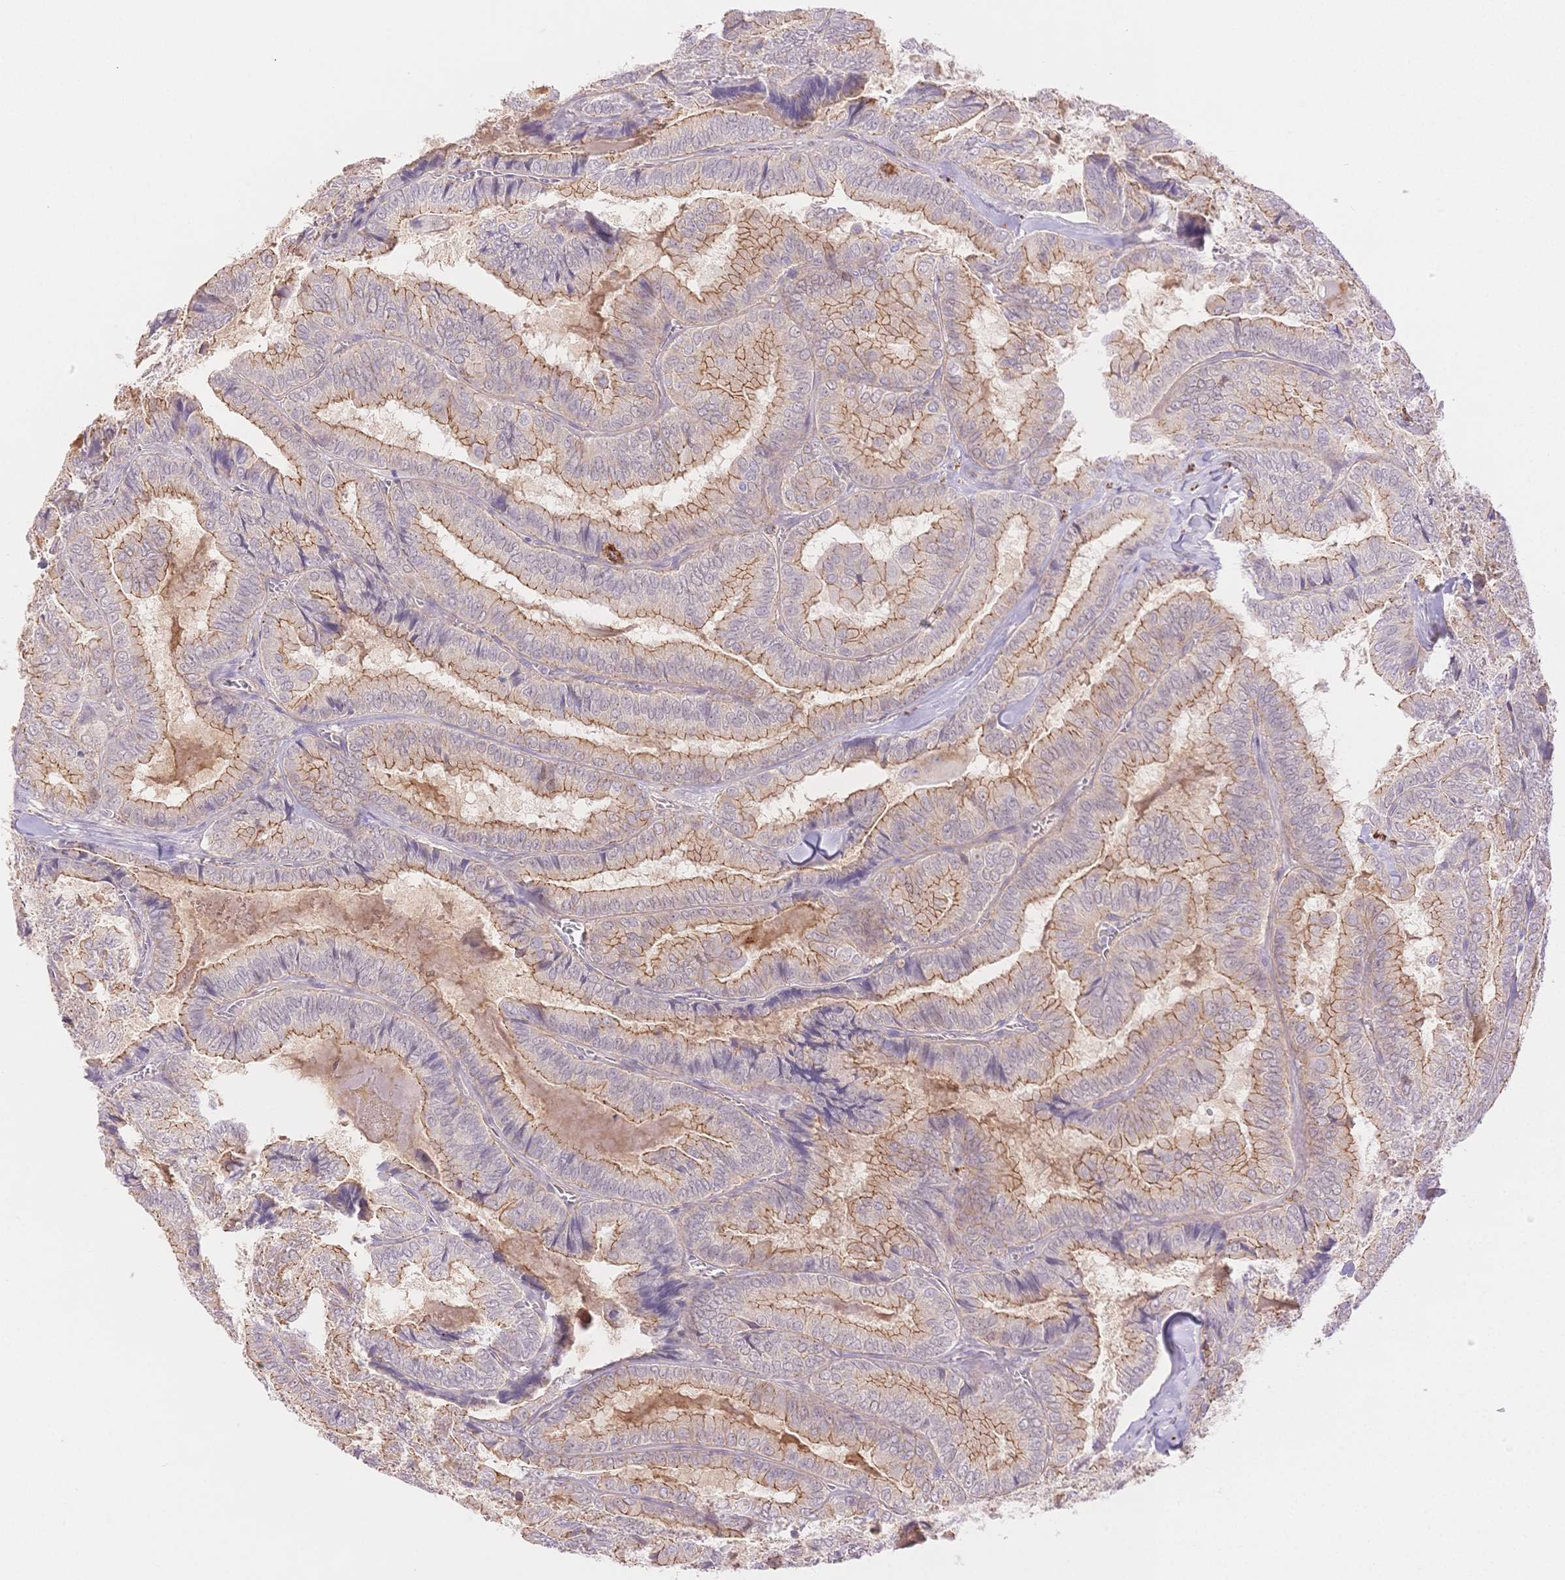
{"staining": {"intensity": "moderate", "quantity": "25%-75%", "location": "cytoplasmic/membranous"}, "tissue": "thyroid cancer", "cell_type": "Tumor cells", "image_type": "cancer", "snomed": [{"axis": "morphology", "description": "Papillary adenocarcinoma, NOS"}, {"axis": "topography", "description": "Thyroid gland"}], "caption": "Moderate cytoplasmic/membranous positivity for a protein is present in about 25%-75% of tumor cells of thyroid cancer using IHC.", "gene": "WDR54", "patient": {"sex": "female", "age": 75}}